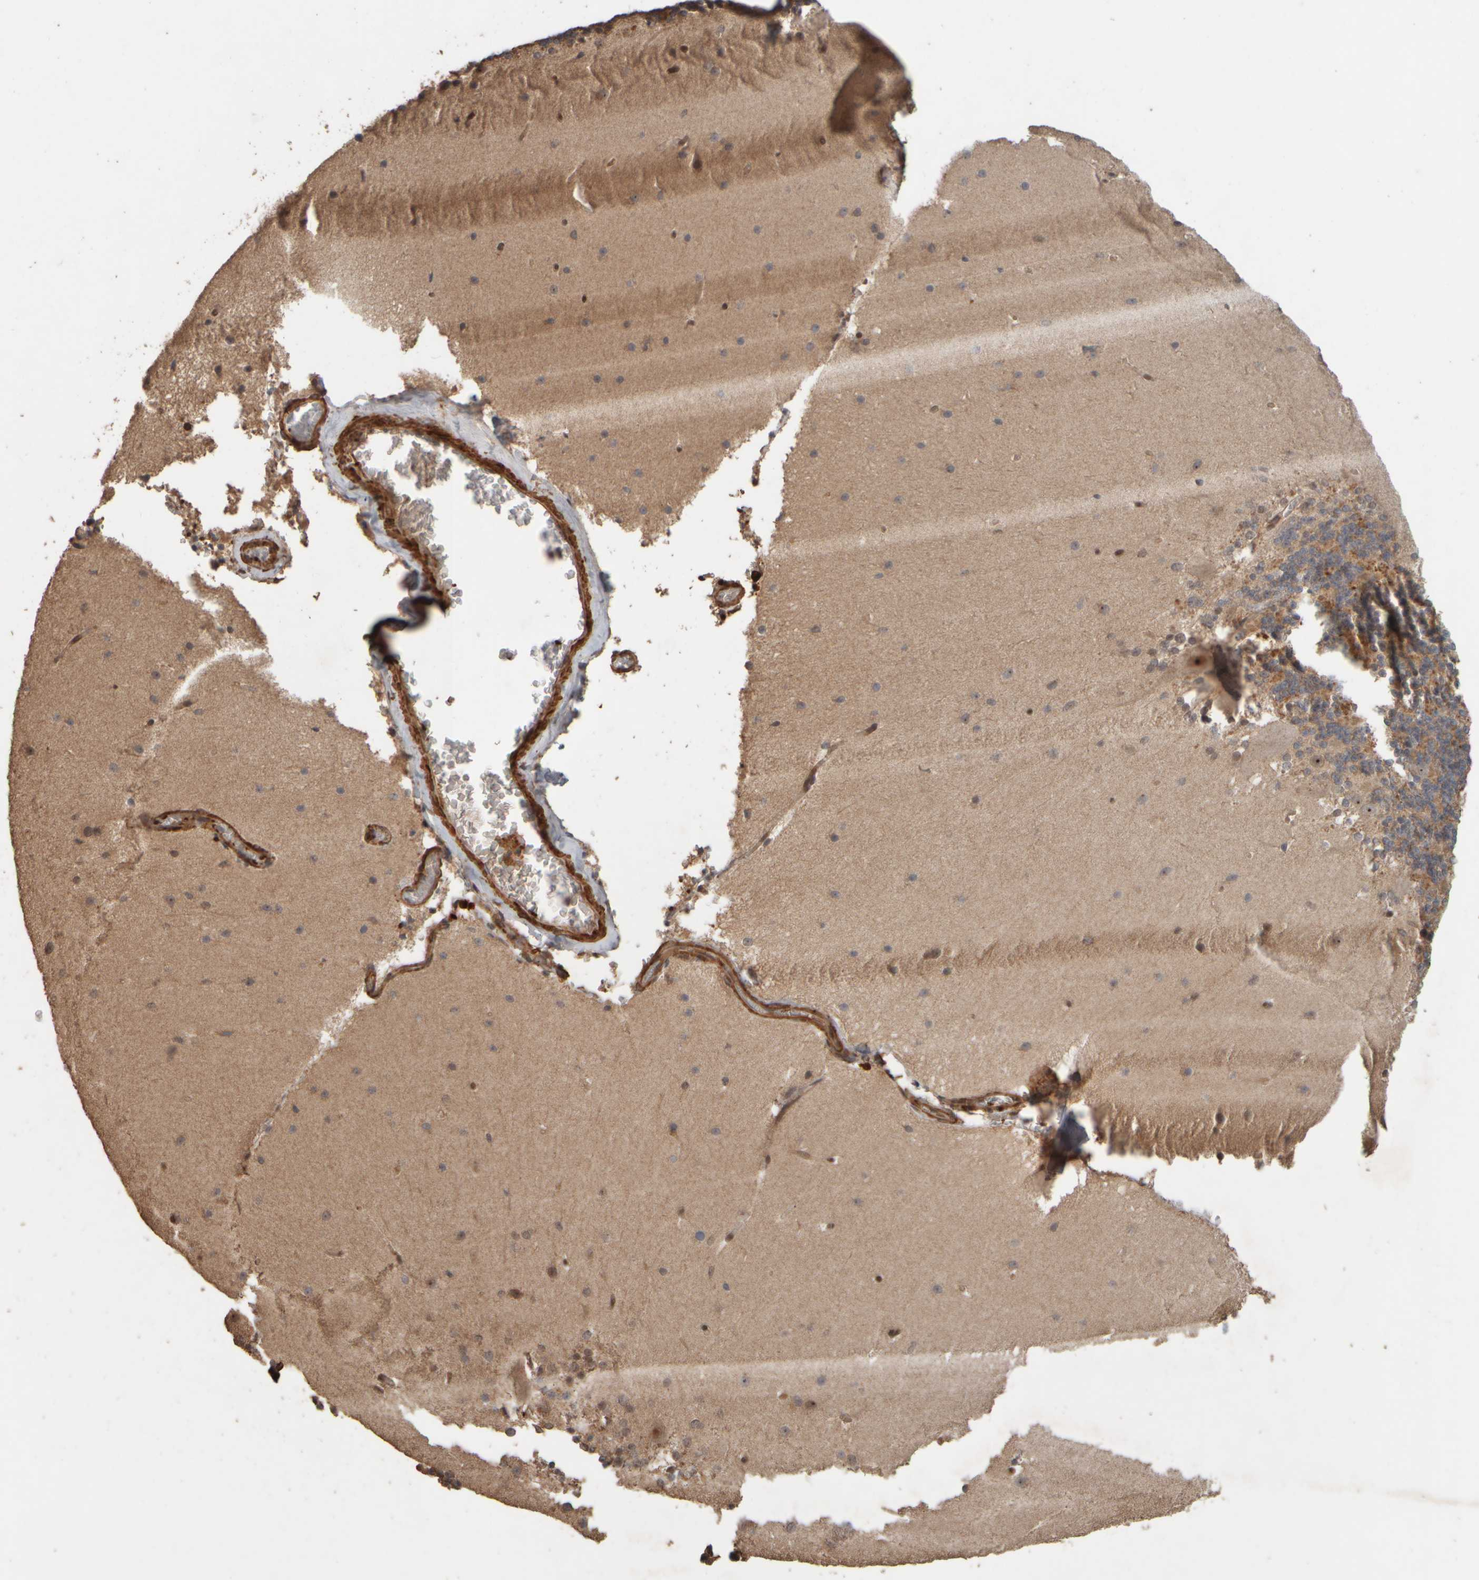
{"staining": {"intensity": "moderate", "quantity": "25%-75%", "location": "cytoplasmic/membranous"}, "tissue": "cerebellum", "cell_type": "Cells in granular layer", "image_type": "normal", "snomed": [{"axis": "morphology", "description": "Normal tissue, NOS"}, {"axis": "topography", "description": "Cerebellum"}], "caption": "Cerebellum stained with DAB IHC shows medium levels of moderate cytoplasmic/membranous positivity in approximately 25%-75% of cells in granular layer. Using DAB (brown) and hematoxylin (blue) stains, captured at high magnification using brightfield microscopy.", "gene": "SPHK1", "patient": {"sex": "female", "age": 19}}